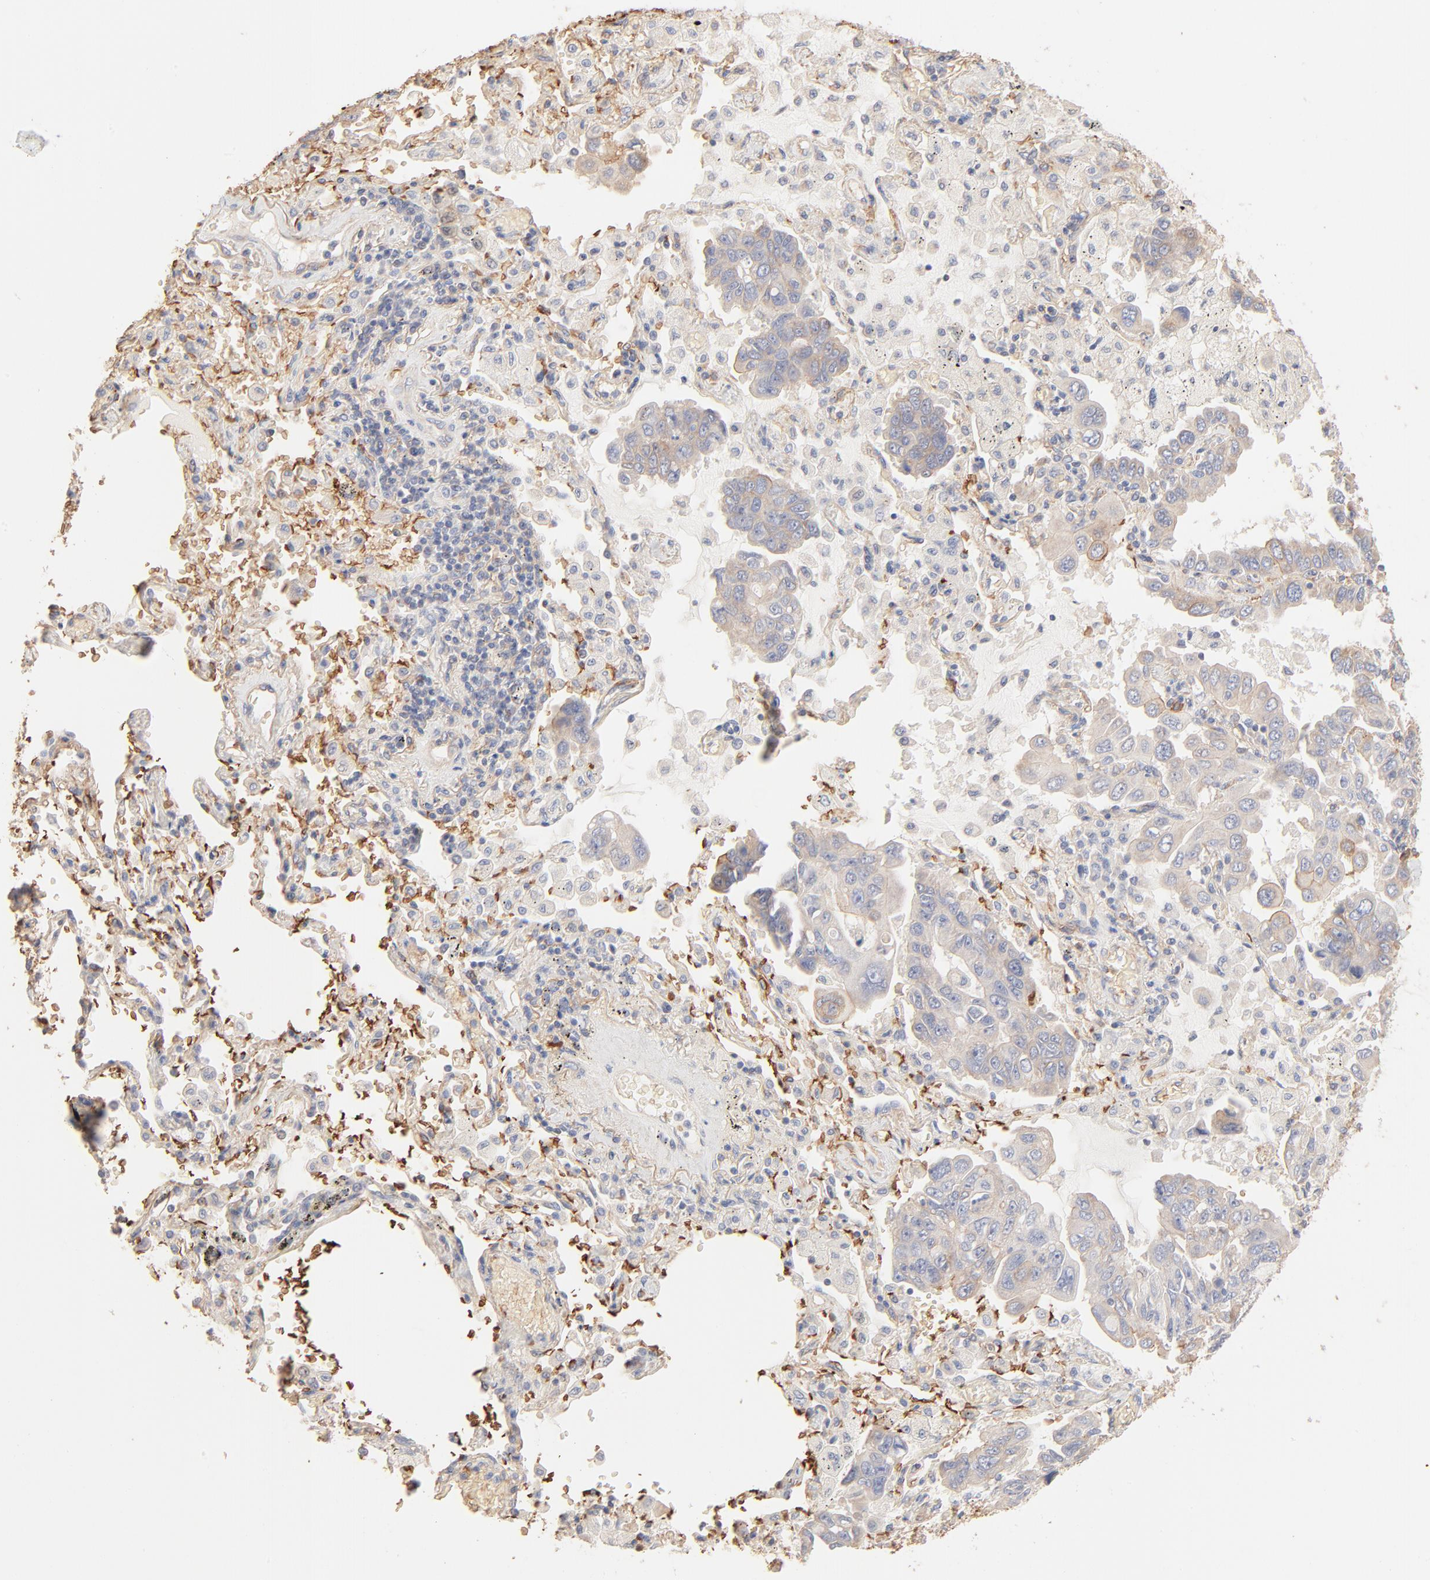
{"staining": {"intensity": "weak", "quantity": "25%-75%", "location": "cytoplasmic/membranous"}, "tissue": "lung cancer", "cell_type": "Tumor cells", "image_type": "cancer", "snomed": [{"axis": "morphology", "description": "Adenocarcinoma, NOS"}, {"axis": "topography", "description": "Lung"}], "caption": "Tumor cells exhibit low levels of weak cytoplasmic/membranous expression in approximately 25%-75% of cells in lung cancer.", "gene": "SPTB", "patient": {"sex": "male", "age": 64}}